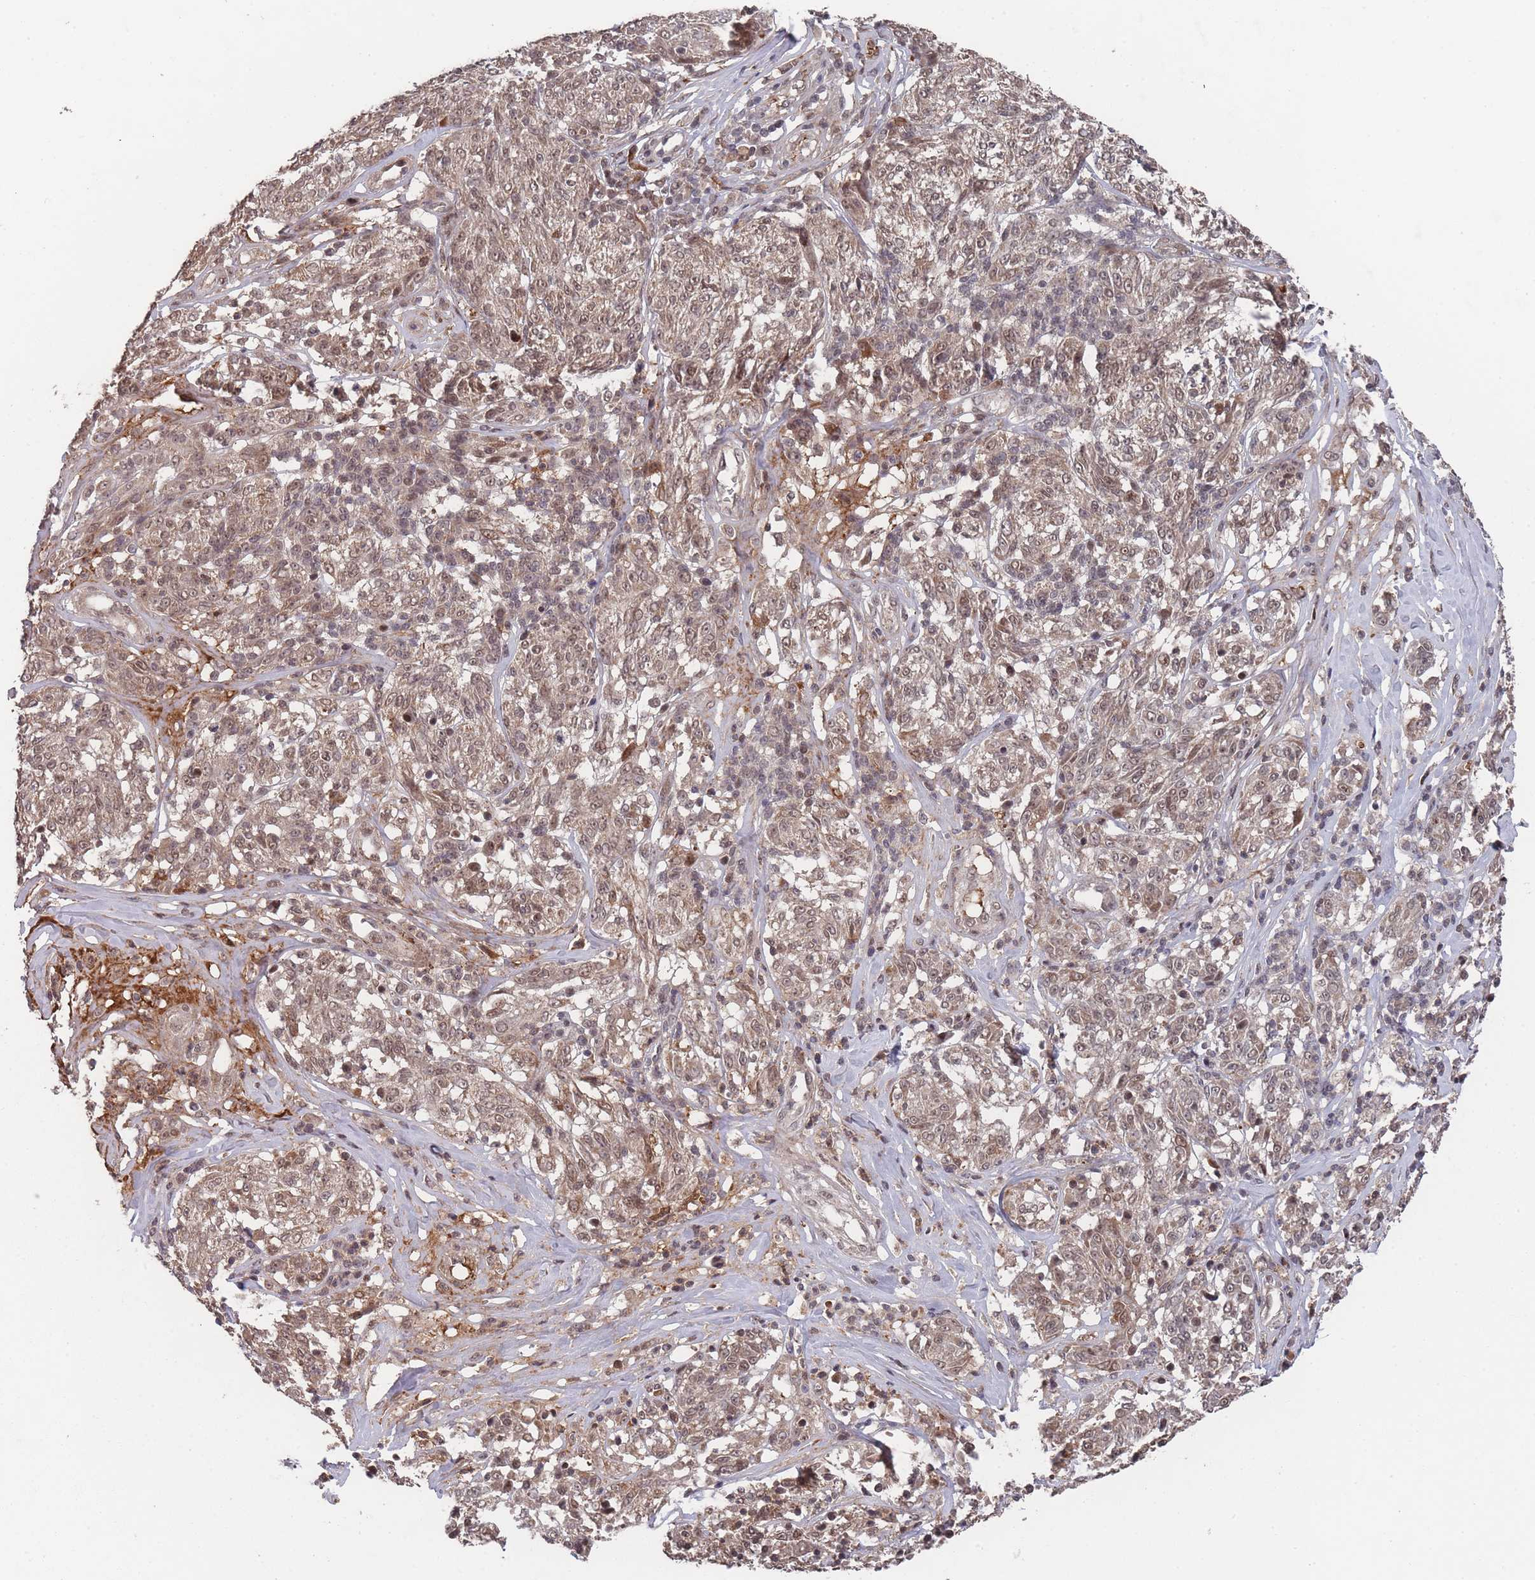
{"staining": {"intensity": "moderate", "quantity": ">75%", "location": "cytoplasmic/membranous,nuclear"}, "tissue": "melanoma", "cell_type": "Tumor cells", "image_type": "cancer", "snomed": [{"axis": "morphology", "description": "Malignant melanoma, NOS"}, {"axis": "topography", "description": "Skin"}], "caption": "Protein staining displays moderate cytoplasmic/membranous and nuclear positivity in approximately >75% of tumor cells in melanoma.", "gene": "SF3B1", "patient": {"sex": "female", "age": 63}}